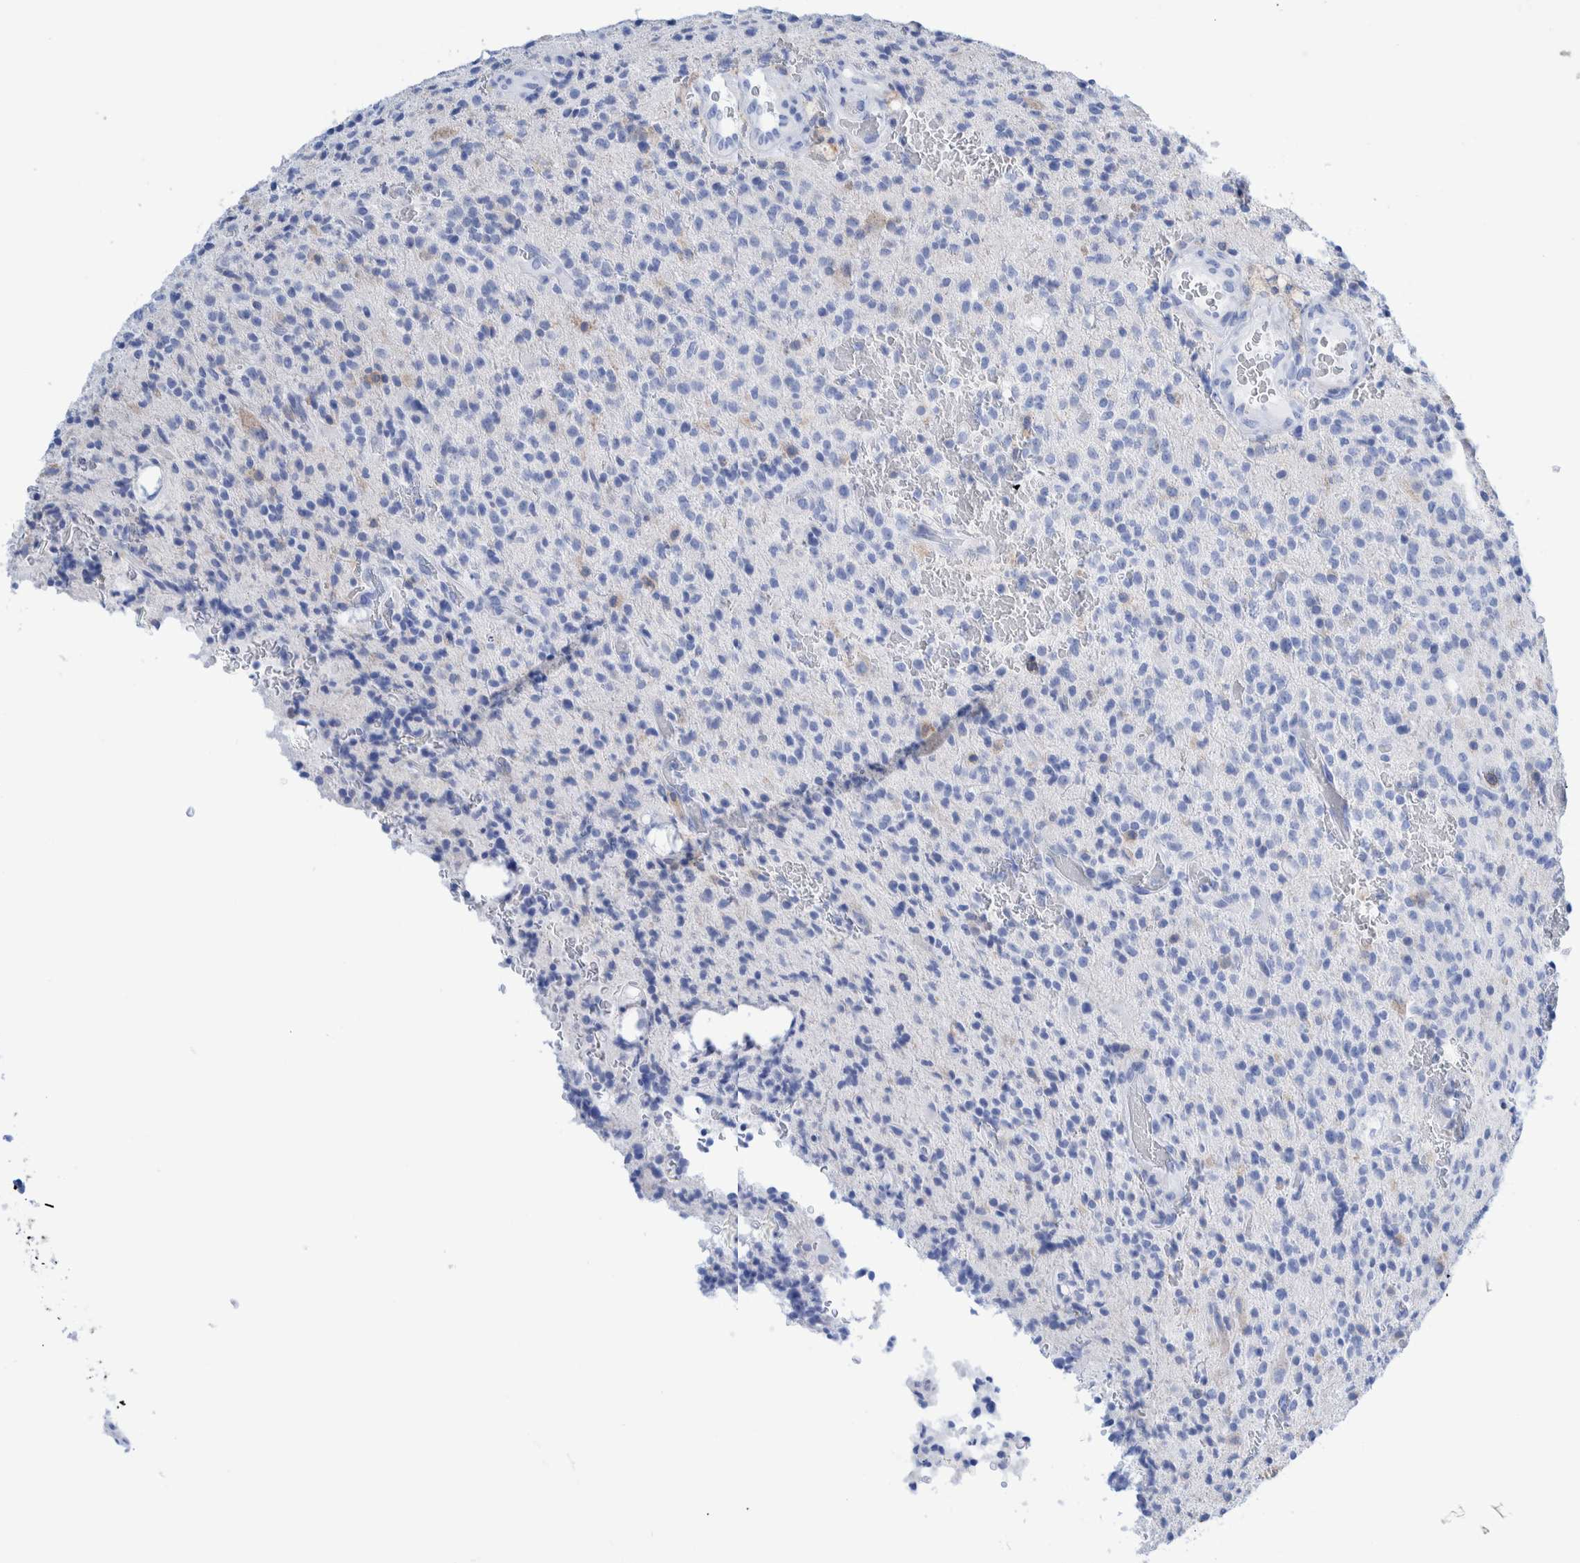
{"staining": {"intensity": "negative", "quantity": "none", "location": "none"}, "tissue": "glioma", "cell_type": "Tumor cells", "image_type": "cancer", "snomed": [{"axis": "morphology", "description": "Glioma, malignant, High grade"}, {"axis": "topography", "description": "Brain"}], "caption": "DAB immunohistochemical staining of human glioma shows no significant staining in tumor cells.", "gene": "KRT14", "patient": {"sex": "male", "age": 34}}